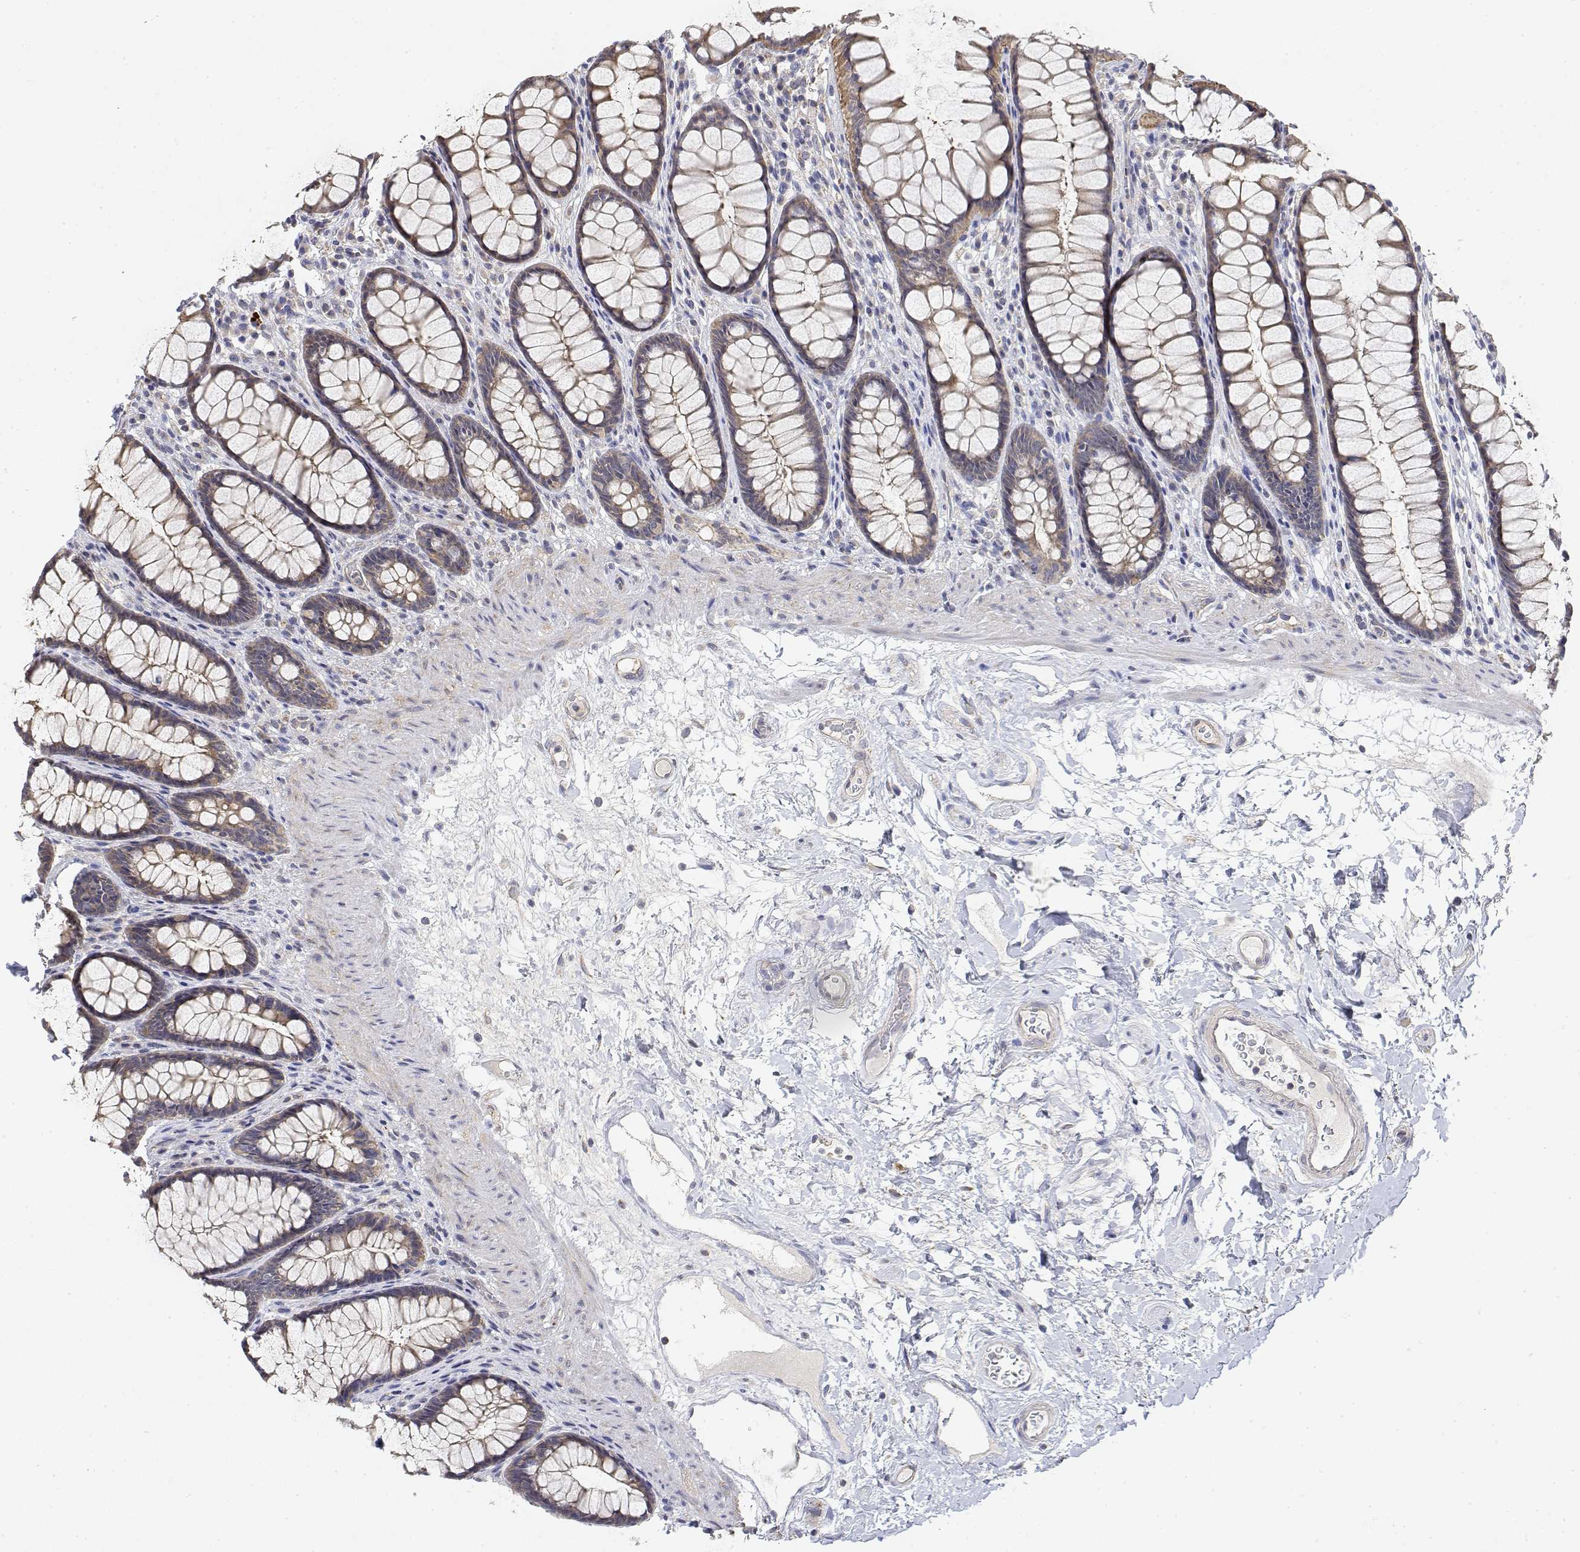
{"staining": {"intensity": "moderate", "quantity": "25%-75%", "location": "cytoplasmic/membranous"}, "tissue": "rectum", "cell_type": "Glandular cells", "image_type": "normal", "snomed": [{"axis": "morphology", "description": "Normal tissue, NOS"}, {"axis": "topography", "description": "Rectum"}], "caption": "Normal rectum demonstrates moderate cytoplasmic/membranous staining in about 25%-75% of glandular cells The protein is shown in brown color, while the nuclei are stained blue..", "gene": "LONRF3", "patient": {"sex": "male", "age": 72}}